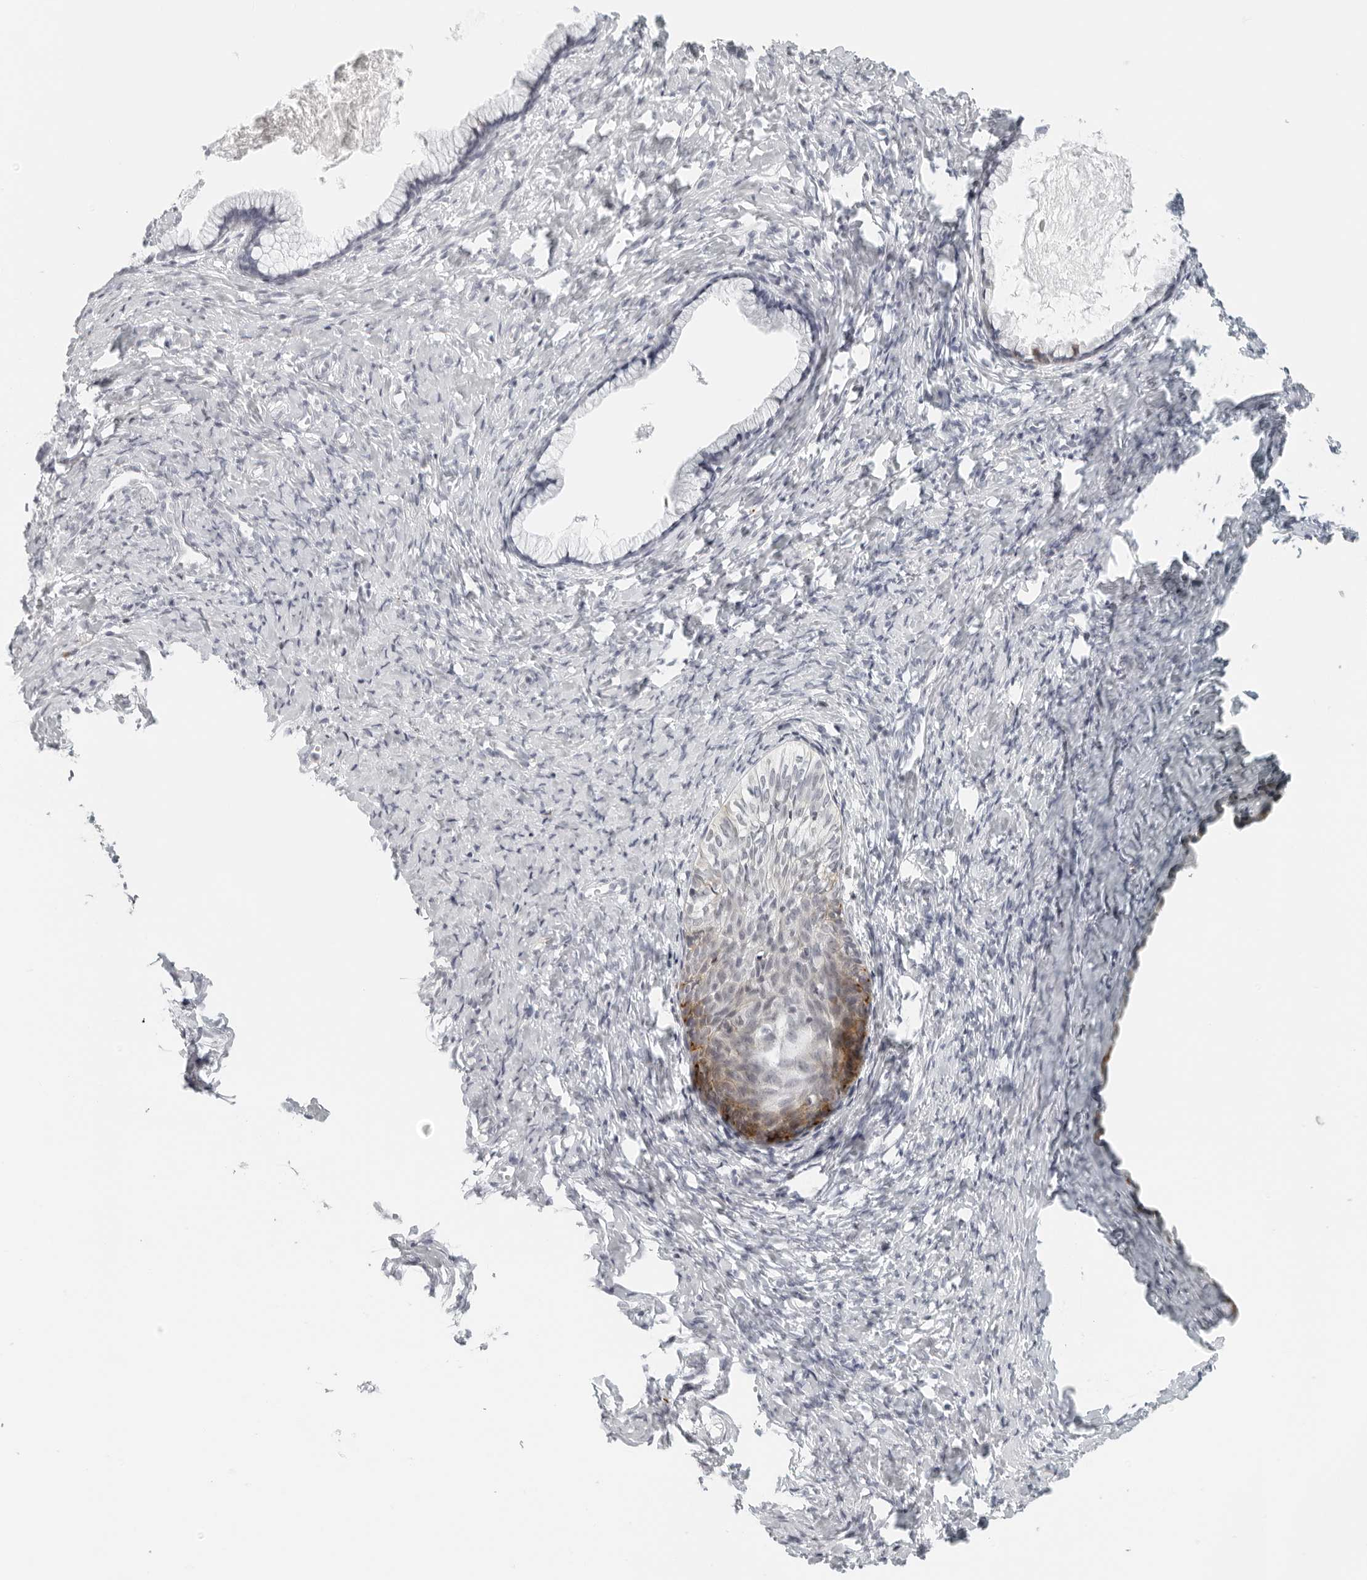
{"staining": {"intensity": "negative", "quantity": "none", "location": "none"}, "tissue": "cervix", "cell_type": "Glandular cells", "image_type": "normal", "snomed": [{"axis": "morphology", "description": "Normal tissue, NOS"}, {"axis": "topography", "description": "Cervix"}], "caption": "High magnification brightfield microscopy of normal cervix stained with DAB (3,3'-diaminobenzidine) (brown) and counterstained with hematoxylin (blue): glandular cells show no significant positivity. The staining is performed using DAB brown chromogen with nuclei counter-stained in using hematoxylin.", "gene": "RPS6KC1", "patient": {"sex": "female", "age": 75}}